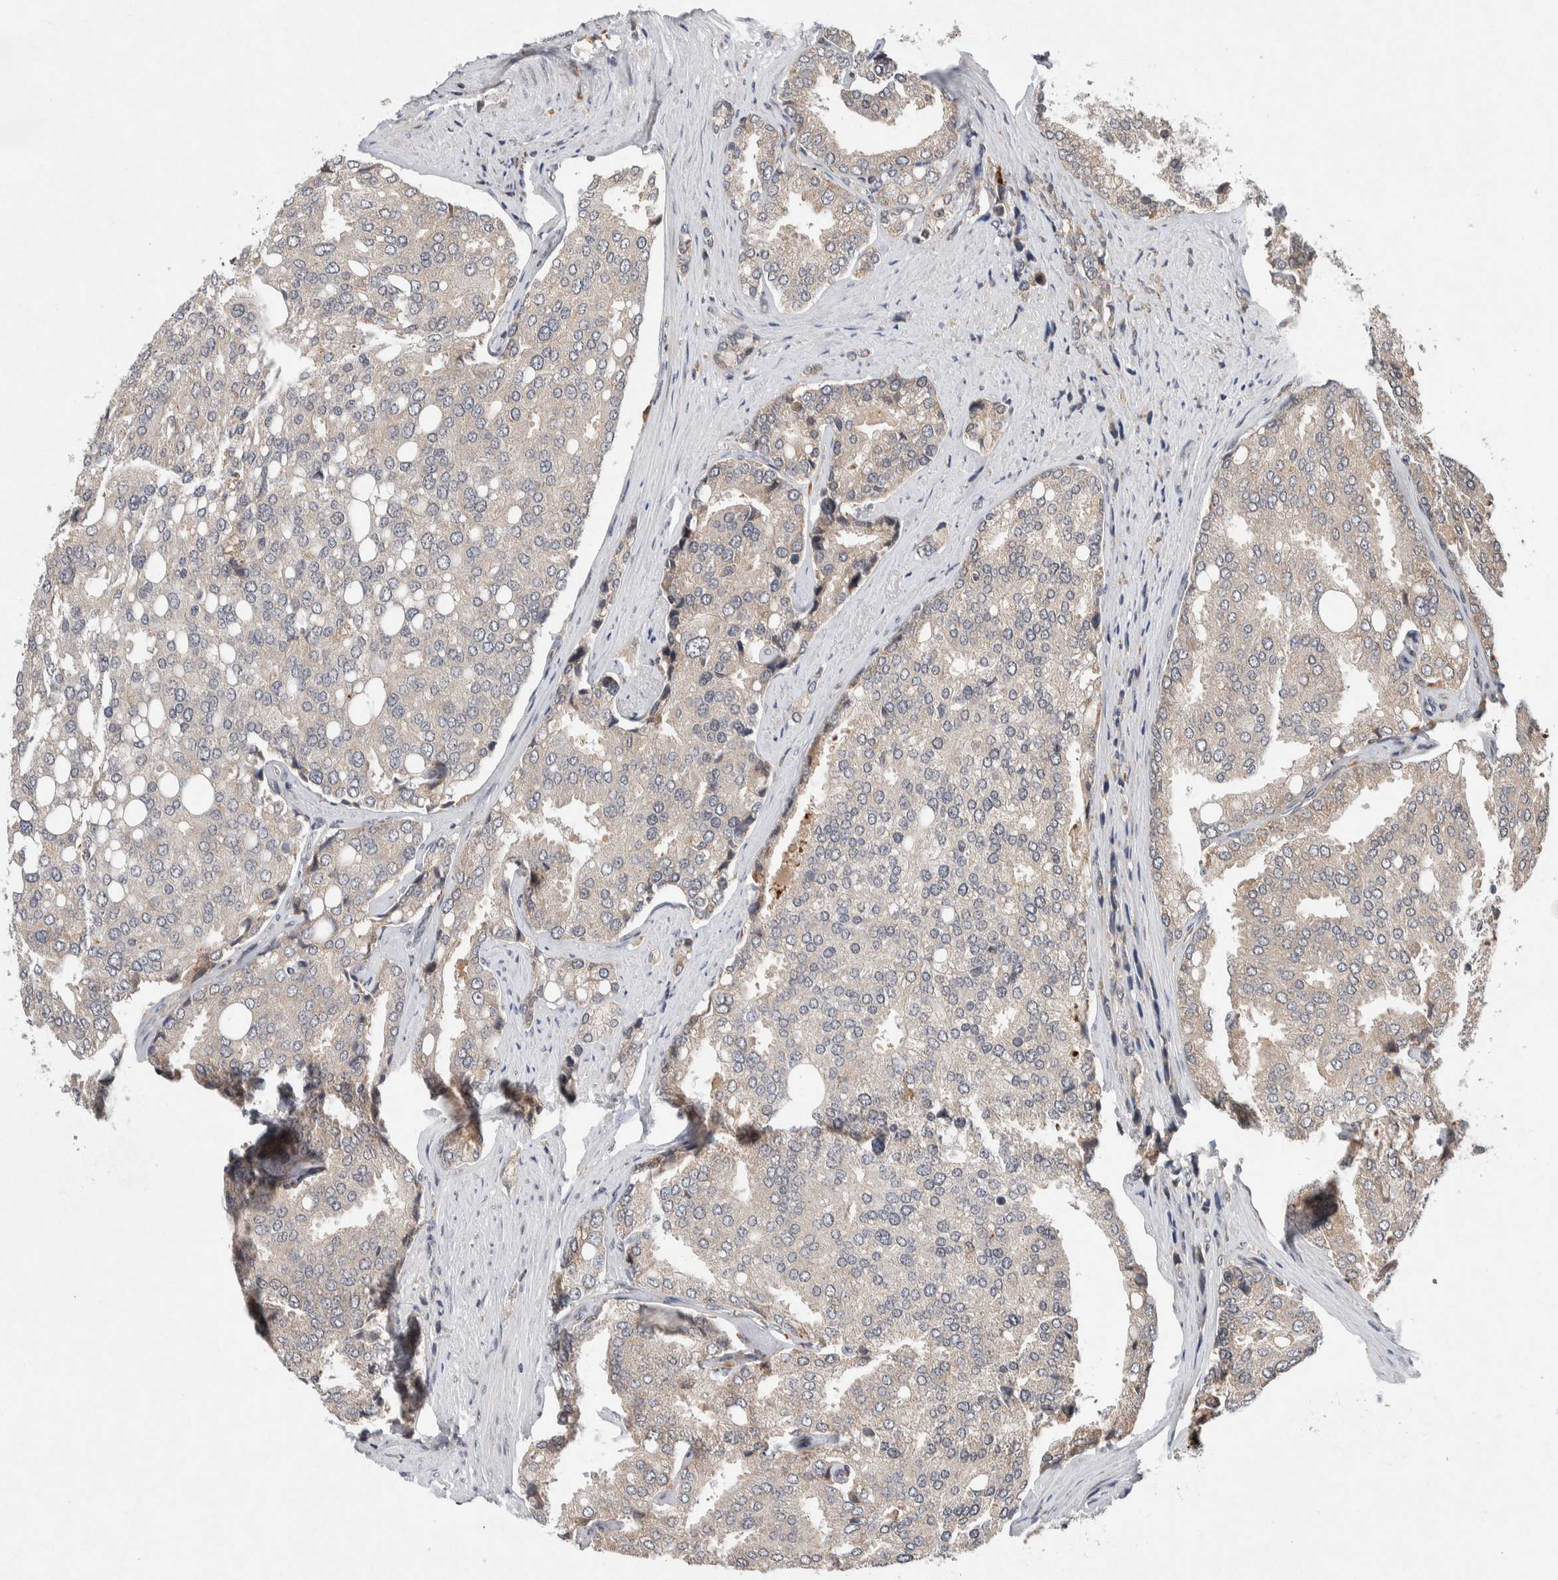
{"staining": {"intensity": "negative", "quantity": "none", "location": "none"}, "tissue": "prostate cancer", "cell_type": "Tumor cells", "image_type": "cancer", "snomed": [{"axis": "morphology", "description": "Adenocarcinoma, High grade"}, {"axis": "topography", "description": "Prostate"}], "caption": "A high-resolution photomicrograph shows immunohistochemistry staining of high-grade adenocarcinoma (prostate), which shows no significant expression in tumor cells. (Immunohistochemistry, brightfield microscopy, high magnification).", "gene": "KCNK1", "patient": {"sex": "male", "age": 50}}